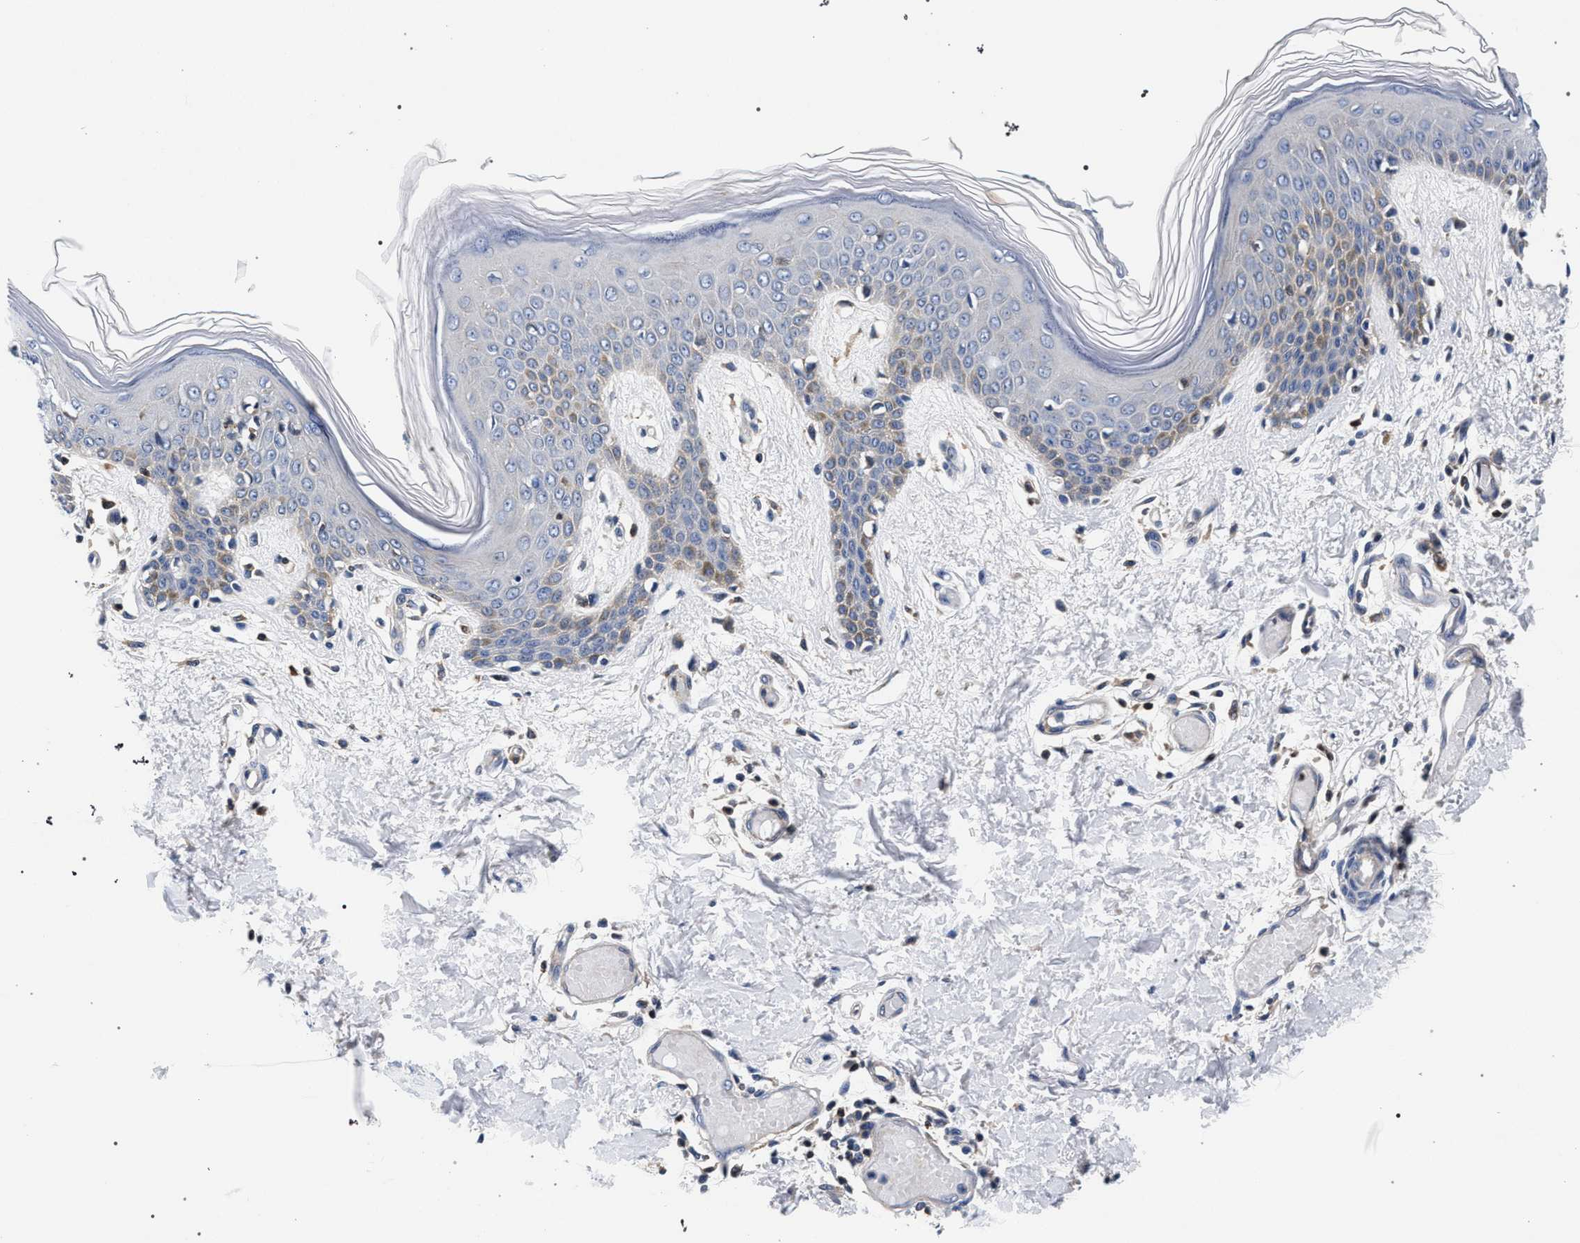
{"staining": {"intensity": "negative", "quantity": "none", "location": "none"}, "tissue": "skin", "cell_type": "Fibroblasts", "image_type": "normal", "snomed": [{"axis": "morphology", "description": "Normal tissue, NOS"}, {"axis": "topography", "description": "Skin"}], "caption": "This is a photomicrograph of IHC staining of unremarkable skin, which shows no expression in fibroblasts.", "gene": "LASP1", "patient": {"sex": "male", "age": 53}}